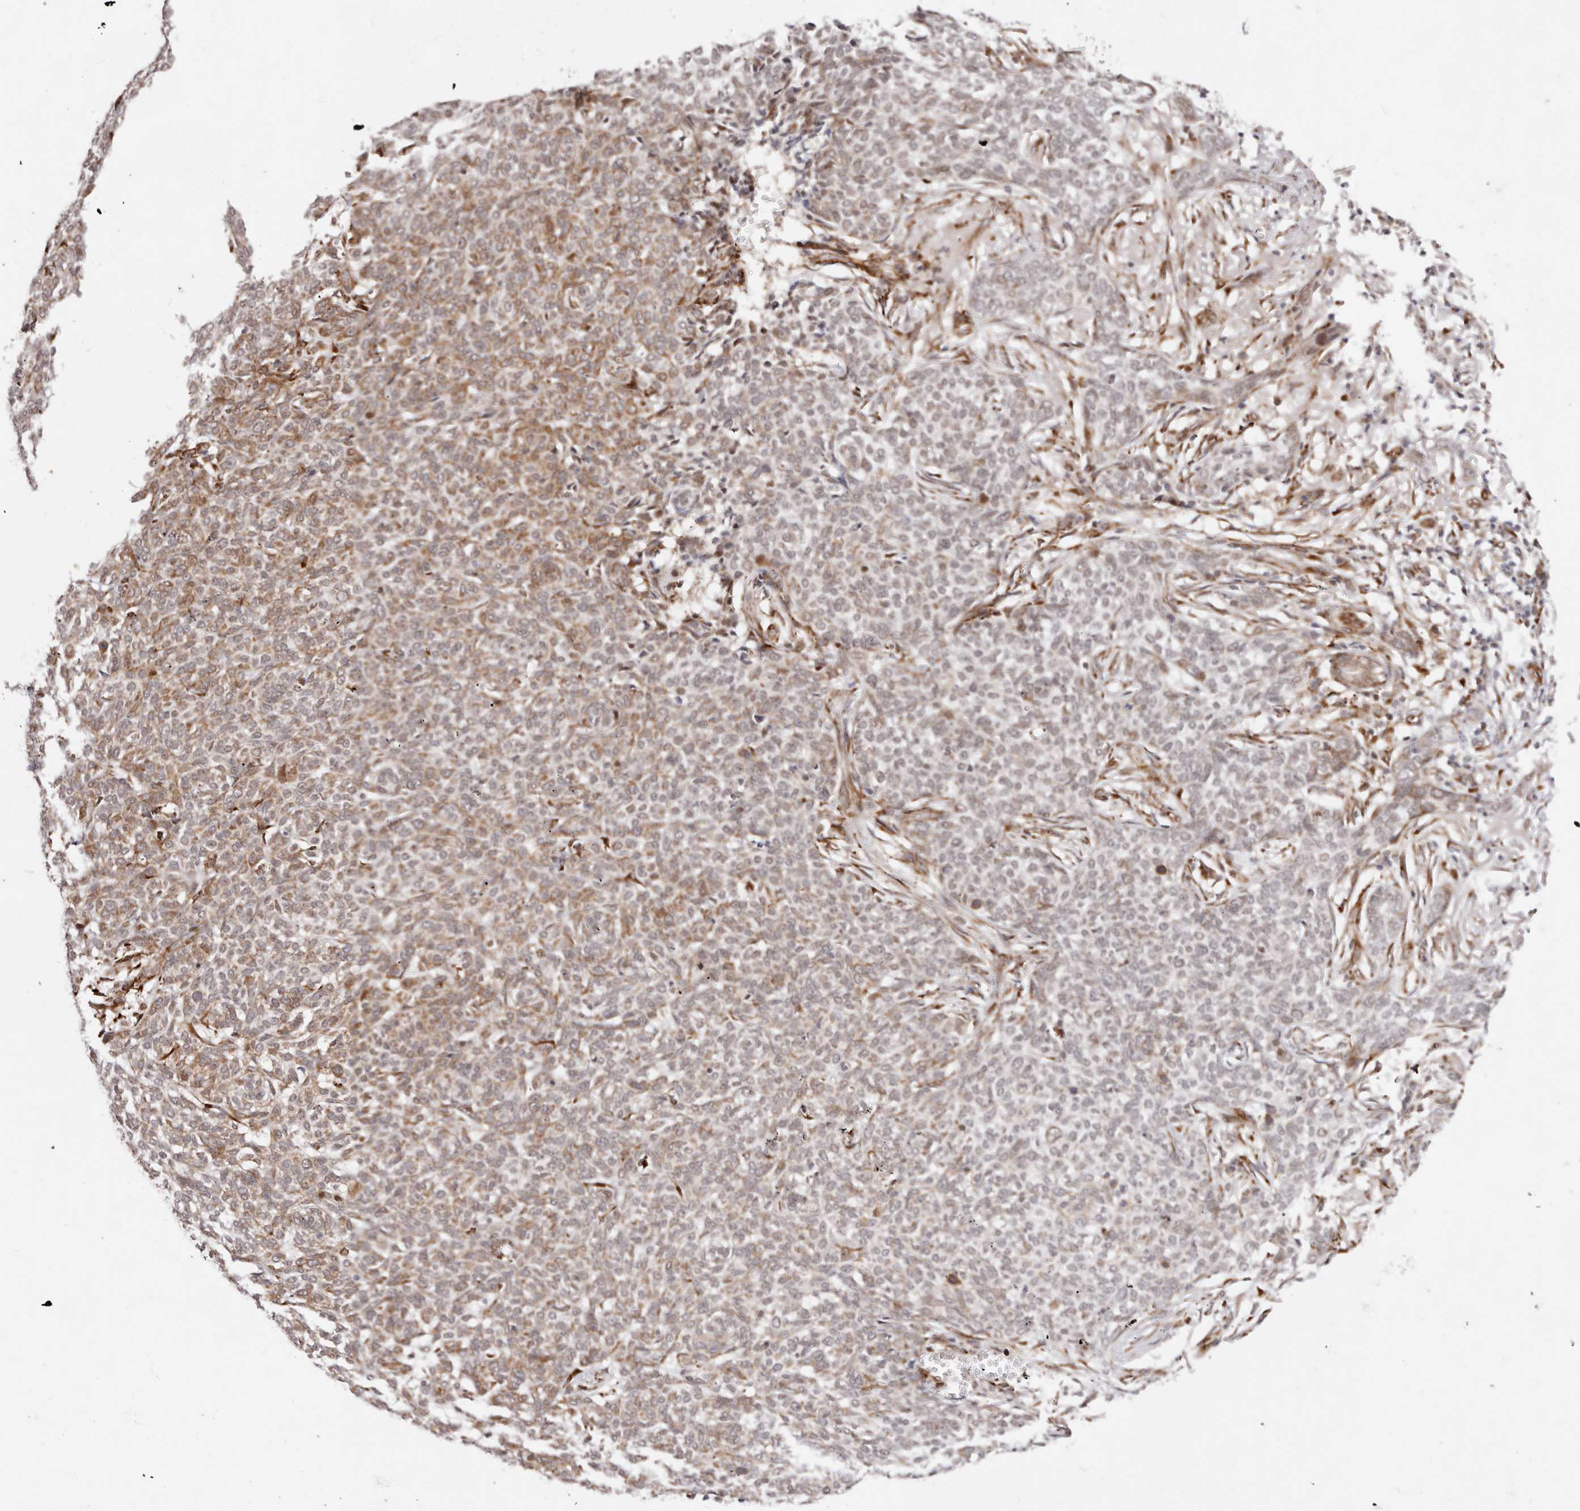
{"staining": {"intensity": "moderate", "quantity": "<25%", "location": "cytoplasmic/membranous"}, "tissue": "skin cancer", "cell_type": "Tumor cells", "image_type": "cancer", "snomed": [{"axis": "morphology", "description": "Basal cell carcinoma"}, {"axis": "topography", "description": "Skin"}], "caption": "Immunohistochemistry micrograph of neoplastic tissue: skin cancer stained using IHC shows low levels of moderate protein expression localized specifically in the cytoplasmic/membranous of tumor cells, appearing as a cytoplasmic/membranous brown color.", "gene": "BCL2L15", "patient": {"sex": "male", "age": 85}}